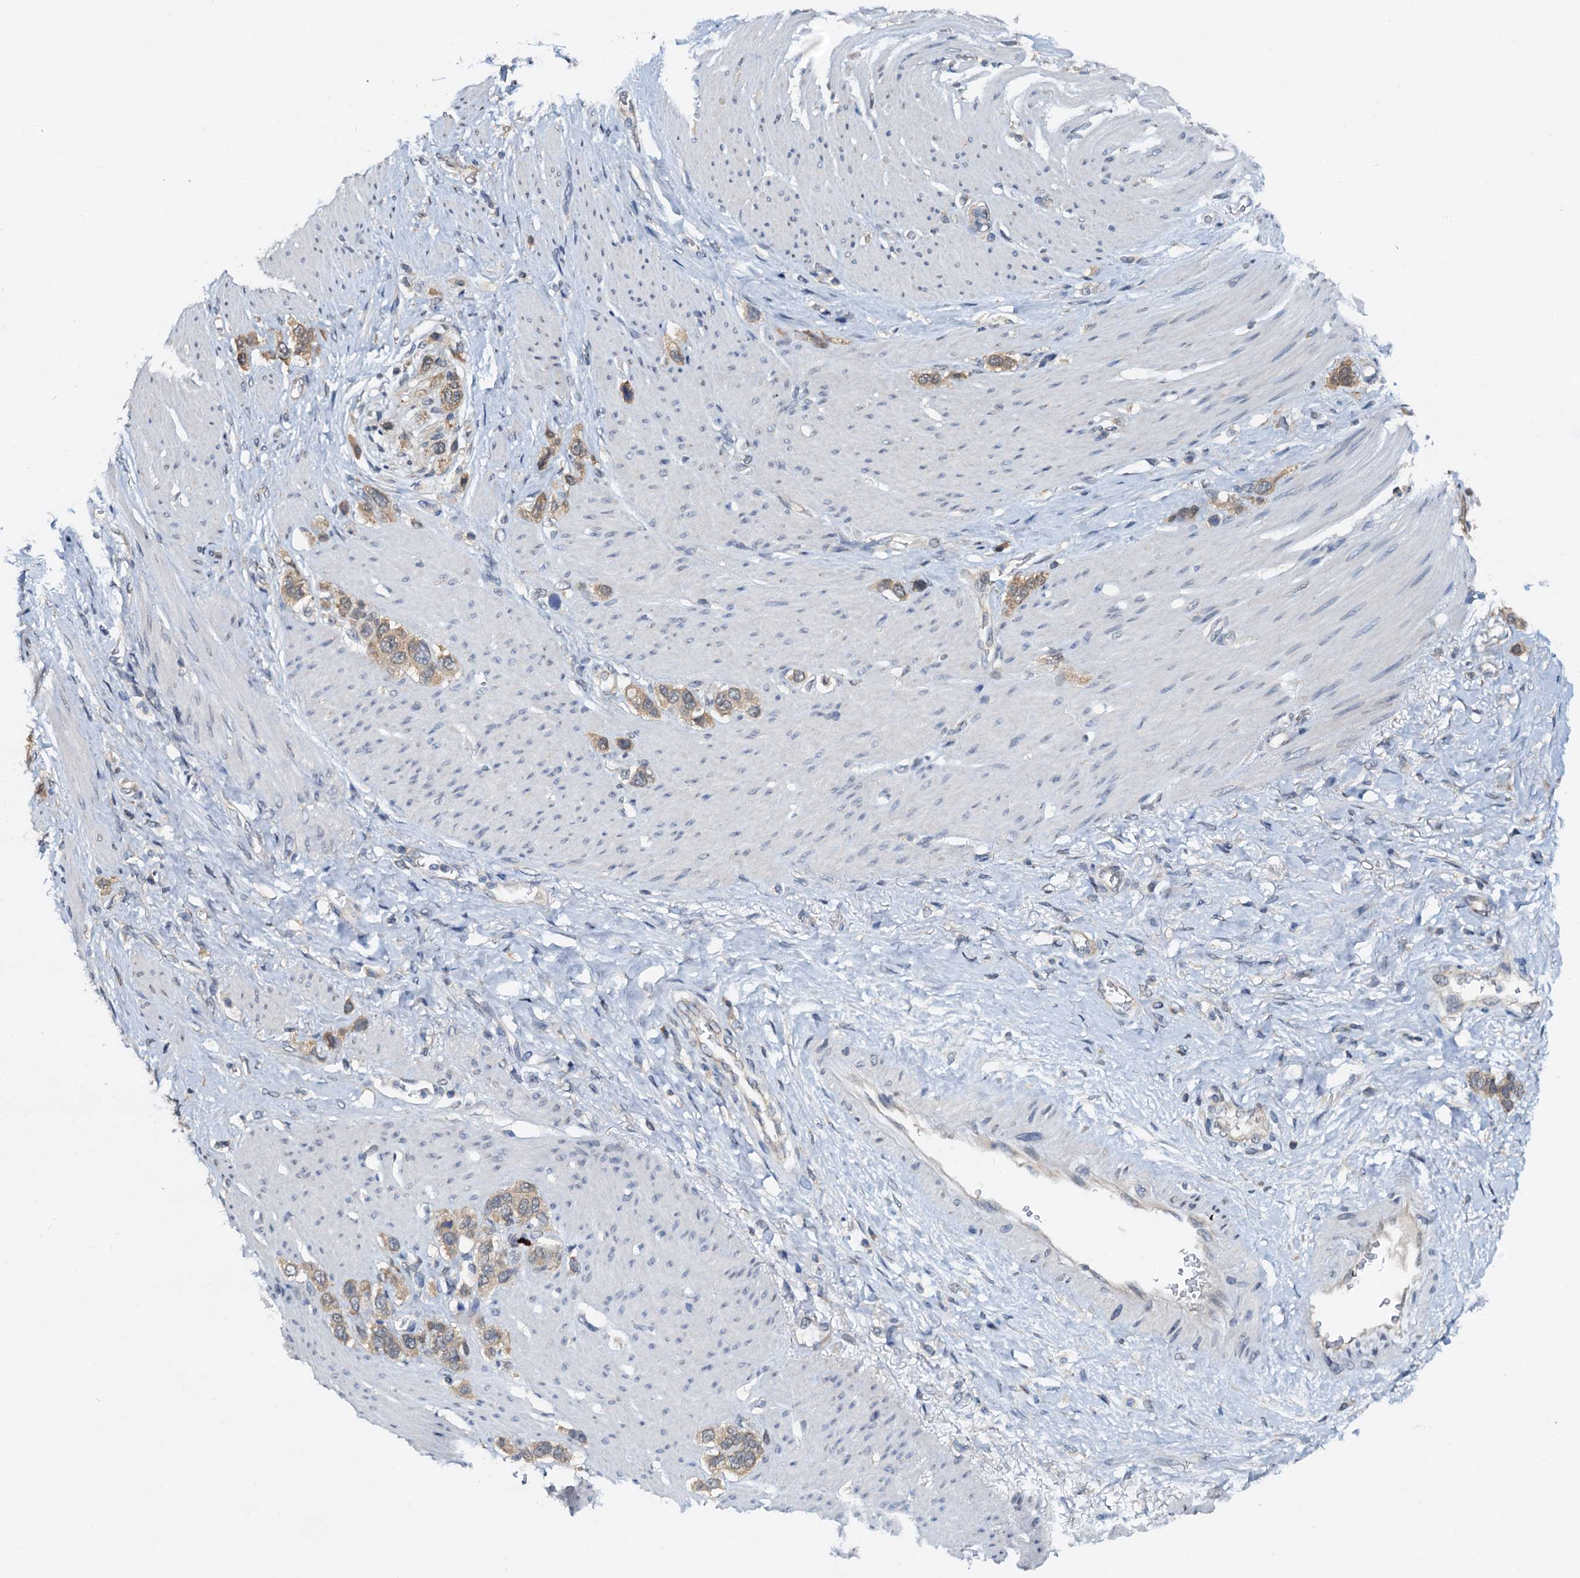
{"staining": {"intensity": "weak", "quantity": ">75%", "location": "cytoplasmic/membranous"}, "tissue": "stomach cancer", "cell_type": "Tumor cells", "image_type": "cancer", "snomed": [{"axis": "morphology", "description": "Adenocarcinoma, NOS"}, {"axis": "morphology", "description": "Adenocarcinoma, High grade"}, {"axis": "topography", "description": "Stomach, upper"}, {"axis": "topography", "description": "Stomach, lower"}], "caption": "Stomach cancer (high-grade adenocarcinoma) tissue displays weak cytoplasmic/membranous expression in approximately >75% of tumor cells", "gene": "PTGES3", "patient": {"sex": "female", "age": 65}}